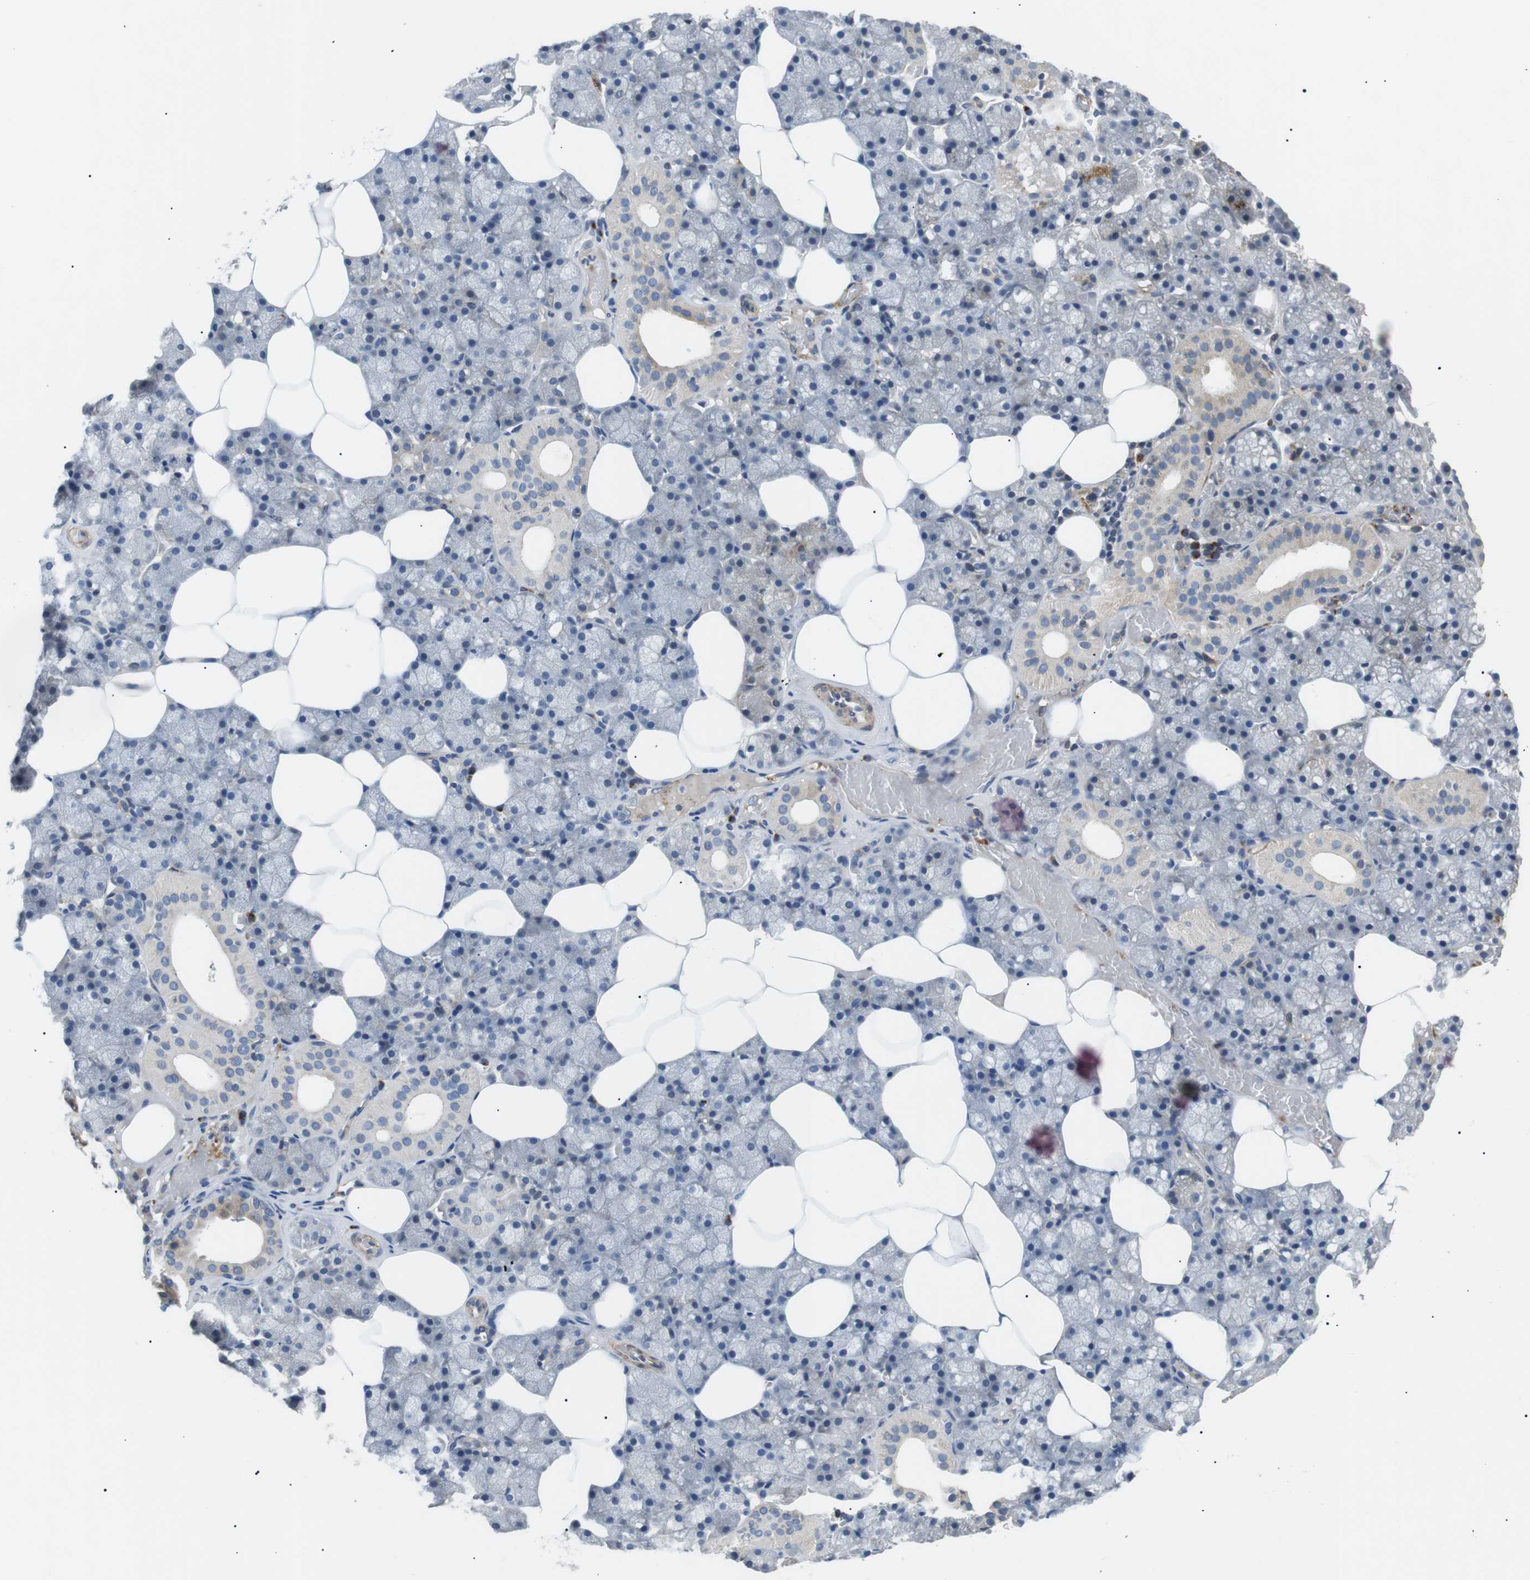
{"staining": {"intensity": "weak", "quantity": "25%-75%", "location": "cytoplasmic/membranous"}, "tissue": "salivary gland", "cell_type": "Glandular cells", "image_type": "normal", "snomed": [{"axis": "morphology", "description": "Normal tissue, NOS"}, {"axis": "topography", "description": "Salivary gland"}], "caption": "Protein staining of benign salivary gland exhibits weak cytoplasmic/membranous positivity in approximately 25%-75% of glandular cells.", "gene": "DIPK1A", "patient": {"sex": "male", "age": 62}}